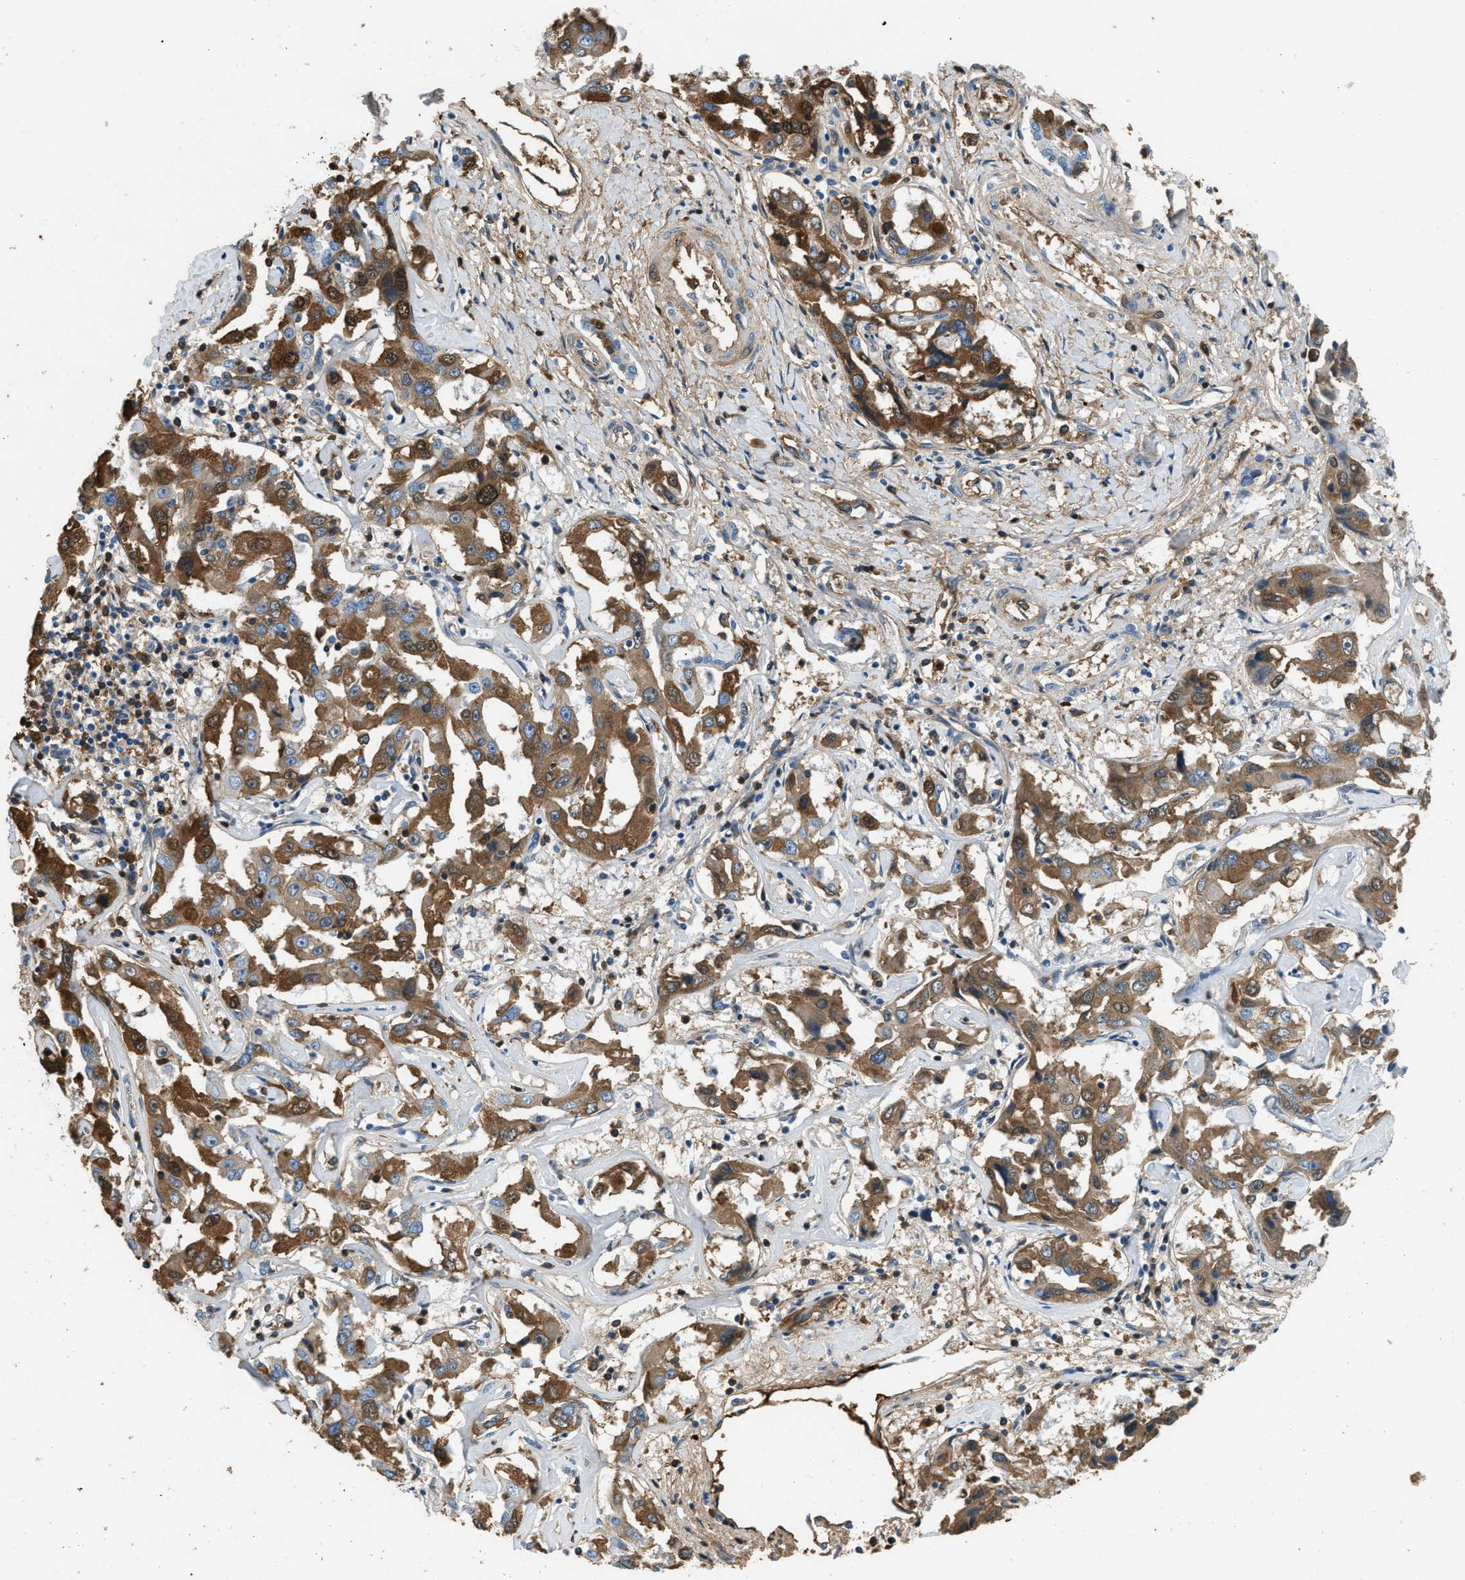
{"staining": {"intensity": "moderate", "quantity": "25%-75%", "location": "cytoplasmic/membranous,nuclear"}, "tissue": "liver cancer", "cell_type": "Tumor cells", "image_type": "cancer", "snomed": [{"axis": "morphology", "description": "Cholangiocarcinoma"}, {"axis": "topography", "description": "Liver"}], "caption": "Approximately 25%-75% of tumor cells in liver cancer (cholangiocarcinoma) show moderate cytoplasmic/membranous and nuclear protein expression as visualized by brown immunohistochemical staining.", "gene": "STC1", "patient": {"sex": "male", "age": 59}}